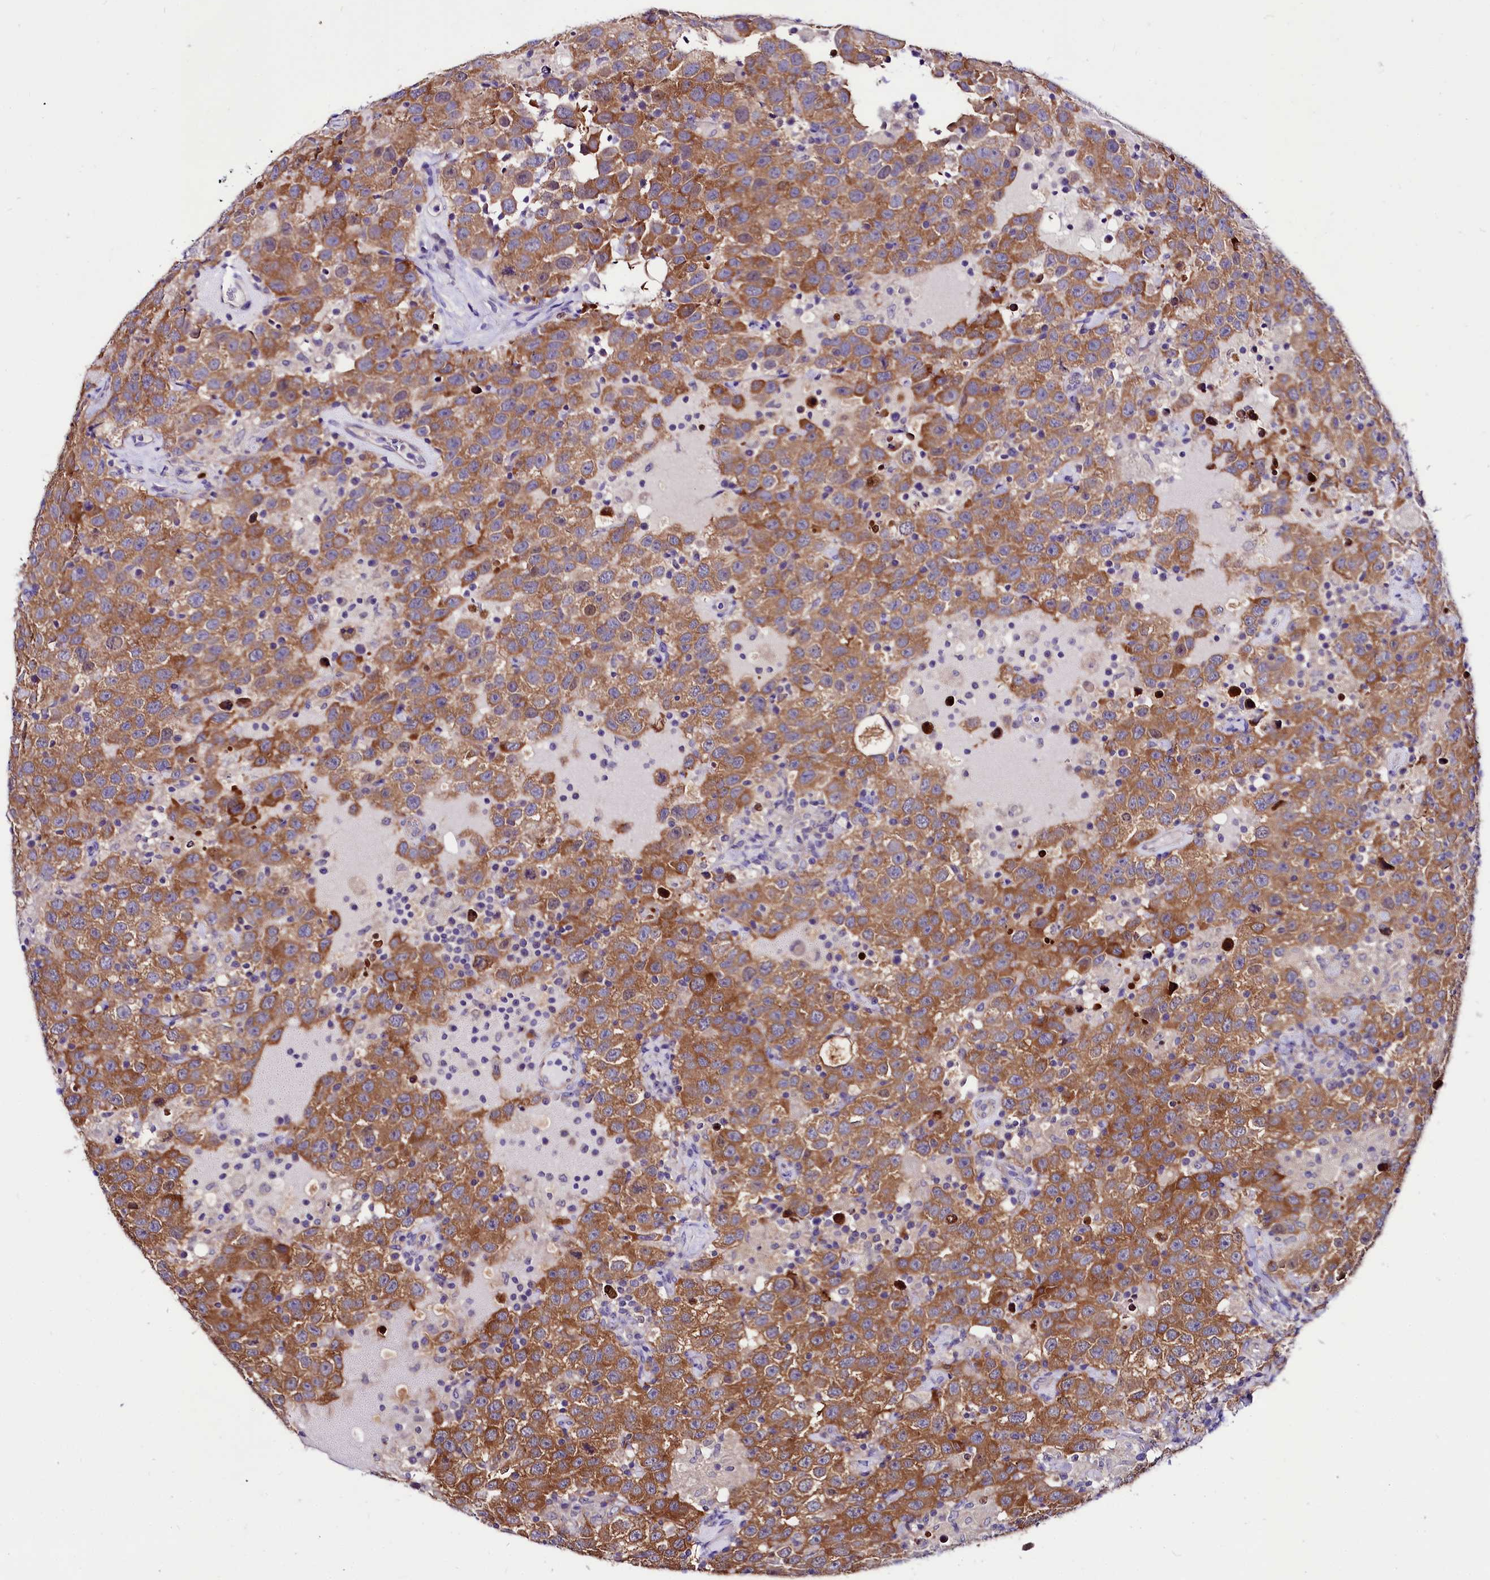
{"staining": {"intensity": "moderate", "quantity": ">75%", "location": "cytoplasmic/membranous"}, "tissue": "testis cancer", "cell_type": "Tumor cells", "image_type": "cancer", "snomed": [{"axis": "morphology", "description": "Seminoma, NOS"}, {"axis": "topography", "description": "Testis"}], "caption": "The photomicrograph demonstrates immunohistochemical staining of testis cancer (seminoma). There is moderate cytoplasmic/membranous expression is seen in approximately >75% of tumor cells.", "gene": "ABHD5", "patient": {"sex": "male", "age": 41}}